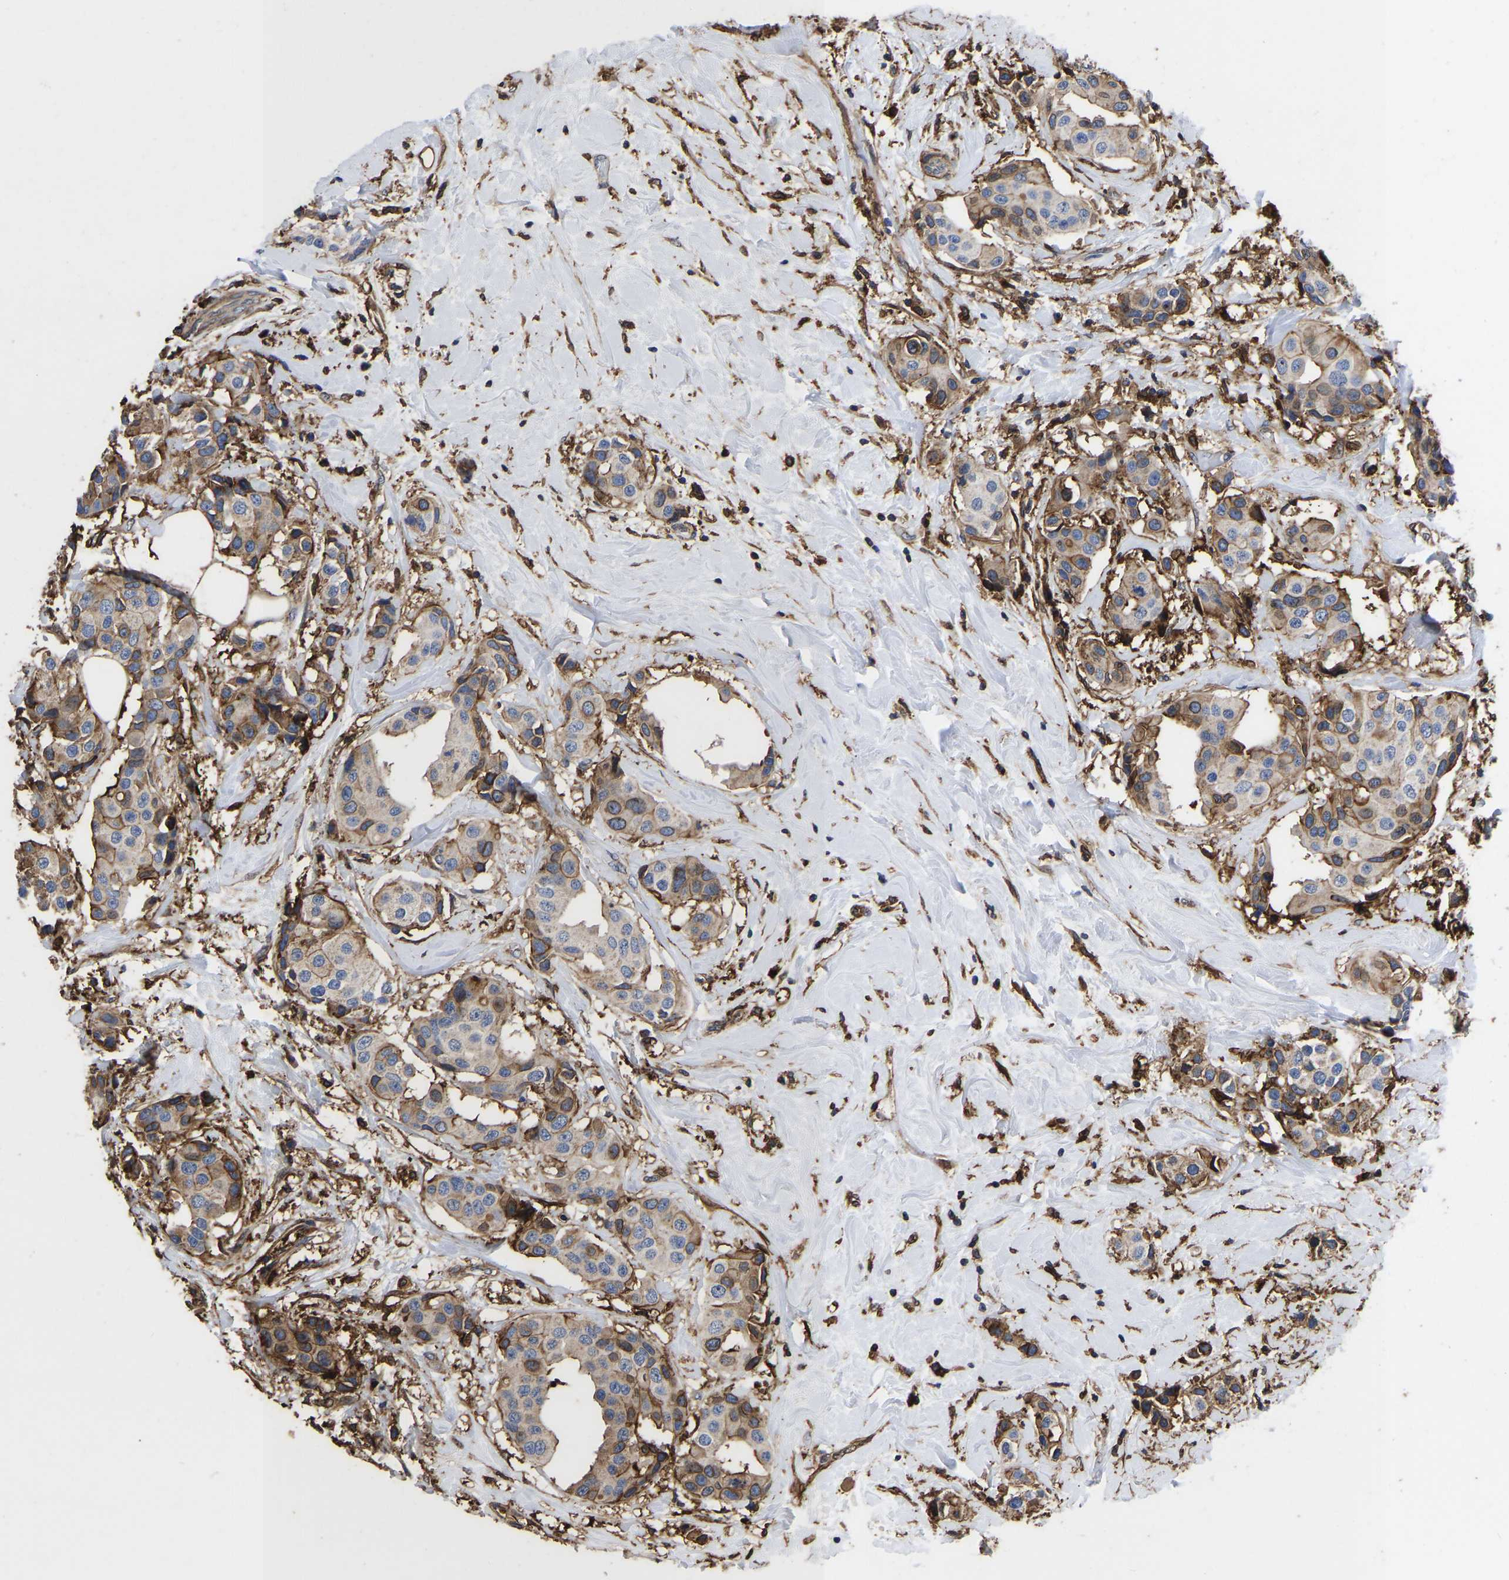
{"staining": {"intensity": "moderate", "quantity": ">75%", "location": "cytoplasmic/membranous,nuclear"}, "tissue": "breast cancer", "cell_type": "Tumor cells", "image_type": "cancer", "snomed": [{"axis": "morphology", "description": "Normal tissue, NOS"}, {"axis": "morphology", "description": "Duct carcinoma"}, {"axis": "topography", "description": "Breast"}], "caption": "Breast cancer stained with immunohistochemistry demonstrates moderate cytoplasmic/membranous and nuclear positivity in about >75% of tumor cells.", "gene": "LIF", "patient": {"sex": "female", "age": 39}}